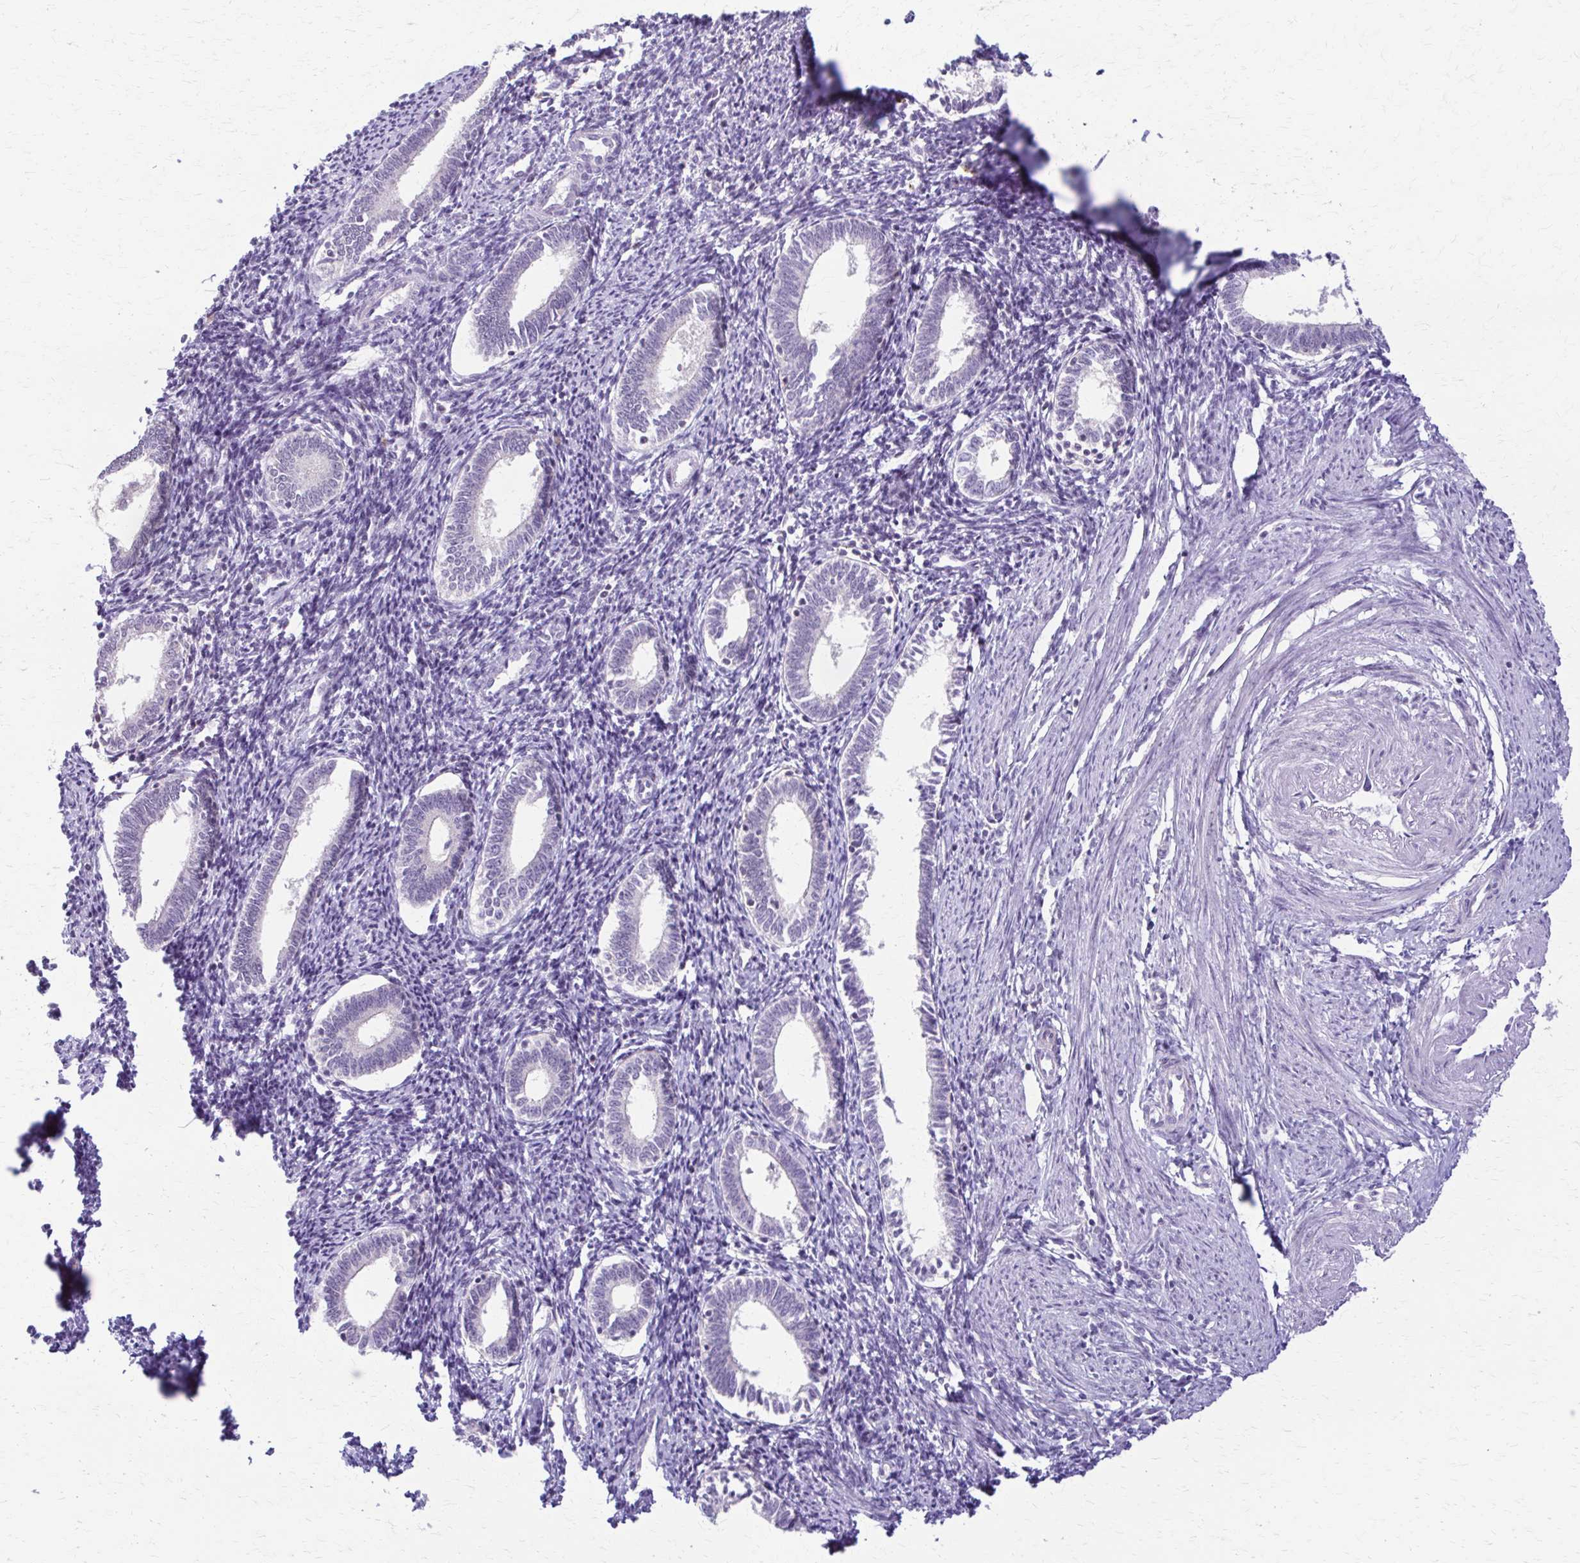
{"staining": {"intensity": "negative", "quantity": "none", "location": "none"}, "tissue": "endometrium", "cell_type": "Cells in endometrial stroma", "image_type": "normal", "snomed": [{"axis": "morphology", "description": "Normal tissue, NOS"}, {"axis": "topography", "description": "Endometrium"}], "caption": "This is a histopathology image of immunohistochemistry (IHC) staining of normal endometrium, which shows no expression in cells in endometrial stroma.", "gene": "PIK3AP1", "patient": {"sex": "female", "age": 41}}